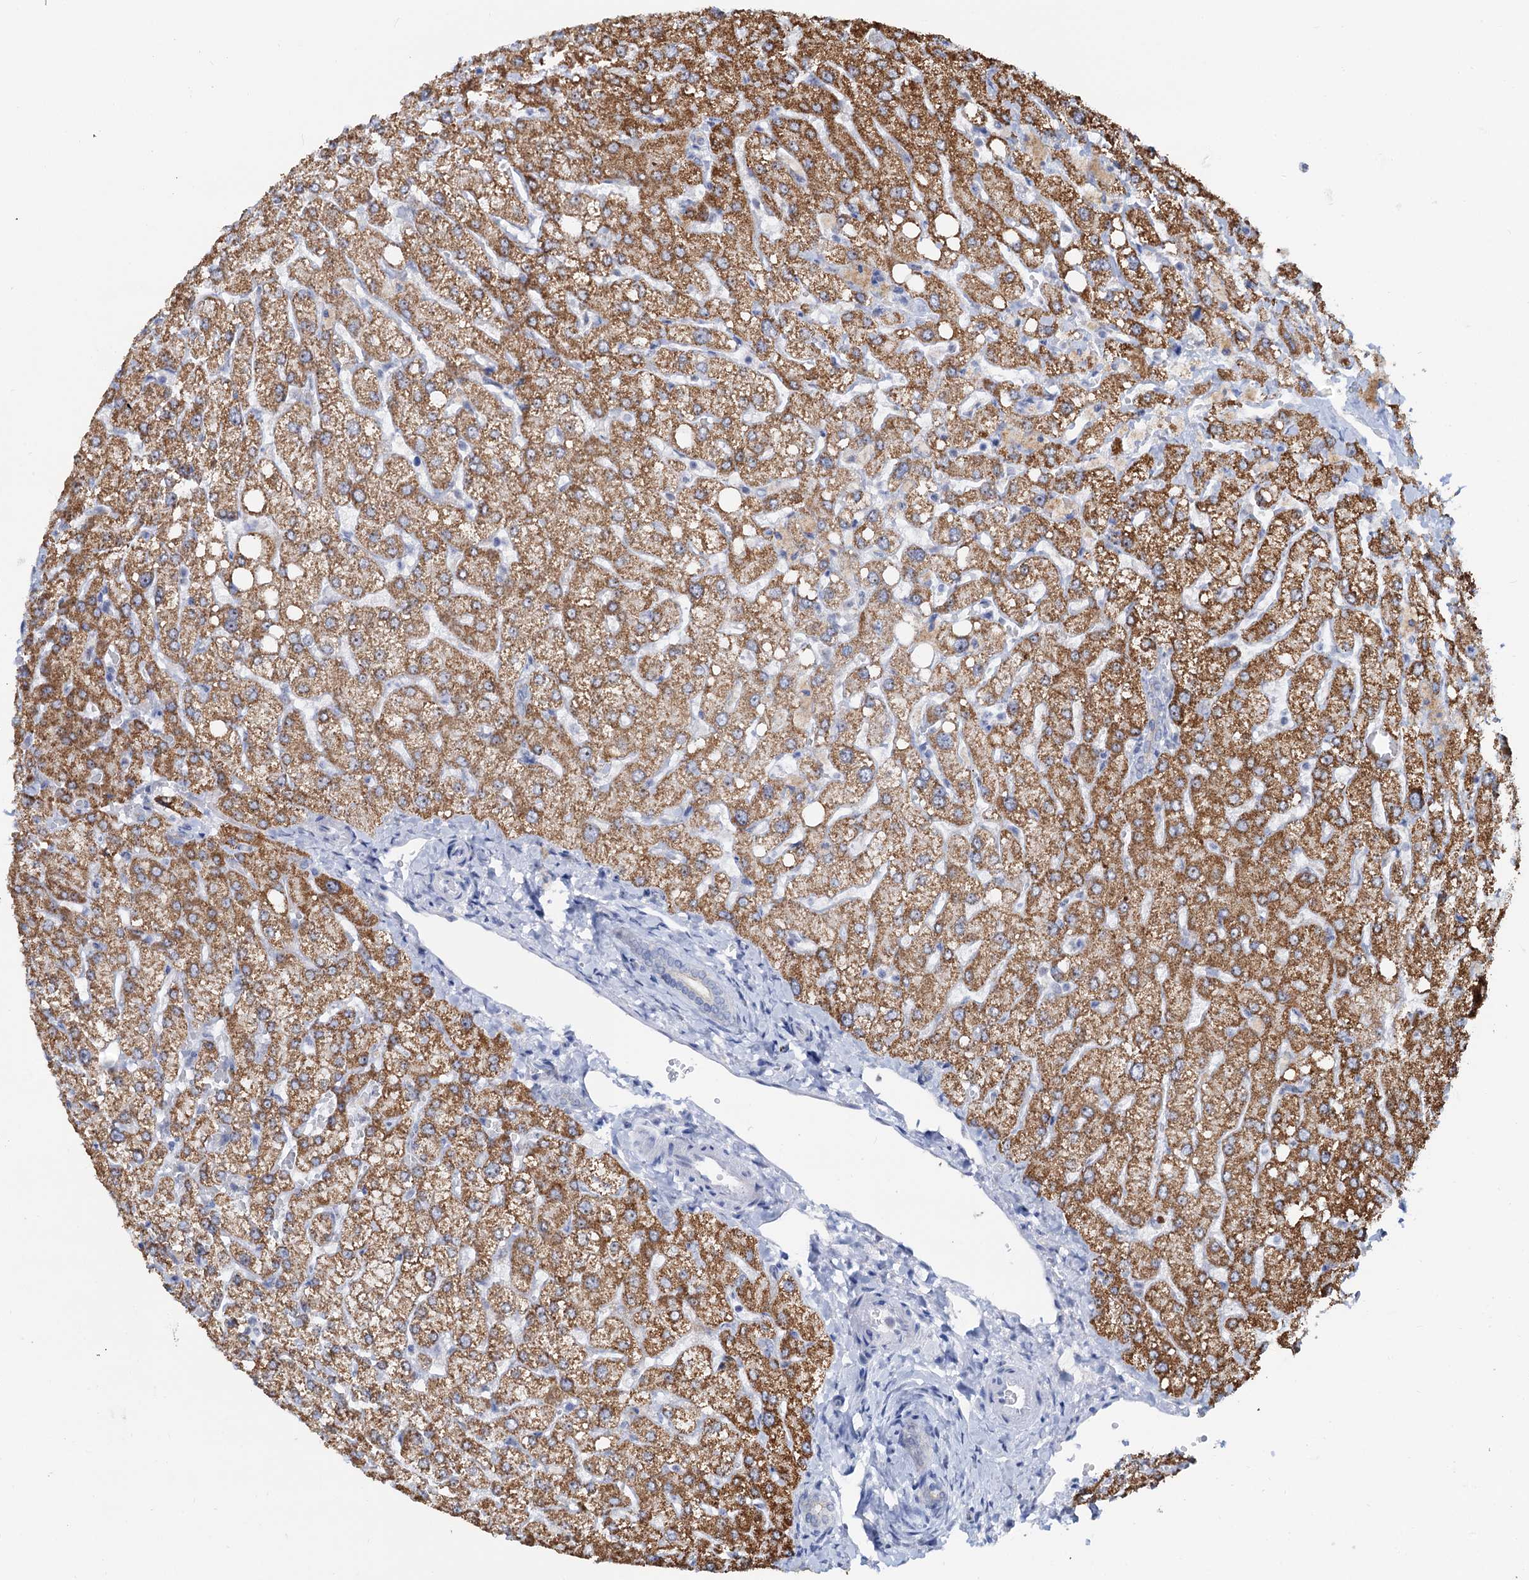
{"staining": {"intensity": "negative", "quantity": "none", "location": "none"}, "tissue": "liver", "cell_type": "Cholangiocytes", "image_type": "normal", "snomed": [{"axis": "morphology", "description": "Normal tissue, NOS"}, {"axis": "topography", "description": "Liver"}], "caption": "High magnification brightfield microscopy of normal liver stained with DAB (brown) and counterstained with hematoxylin (blue): cholangiocytes show no significant positivity.", "gene": "C2CD3", "patient": {"sex": "female", "age": 54}}